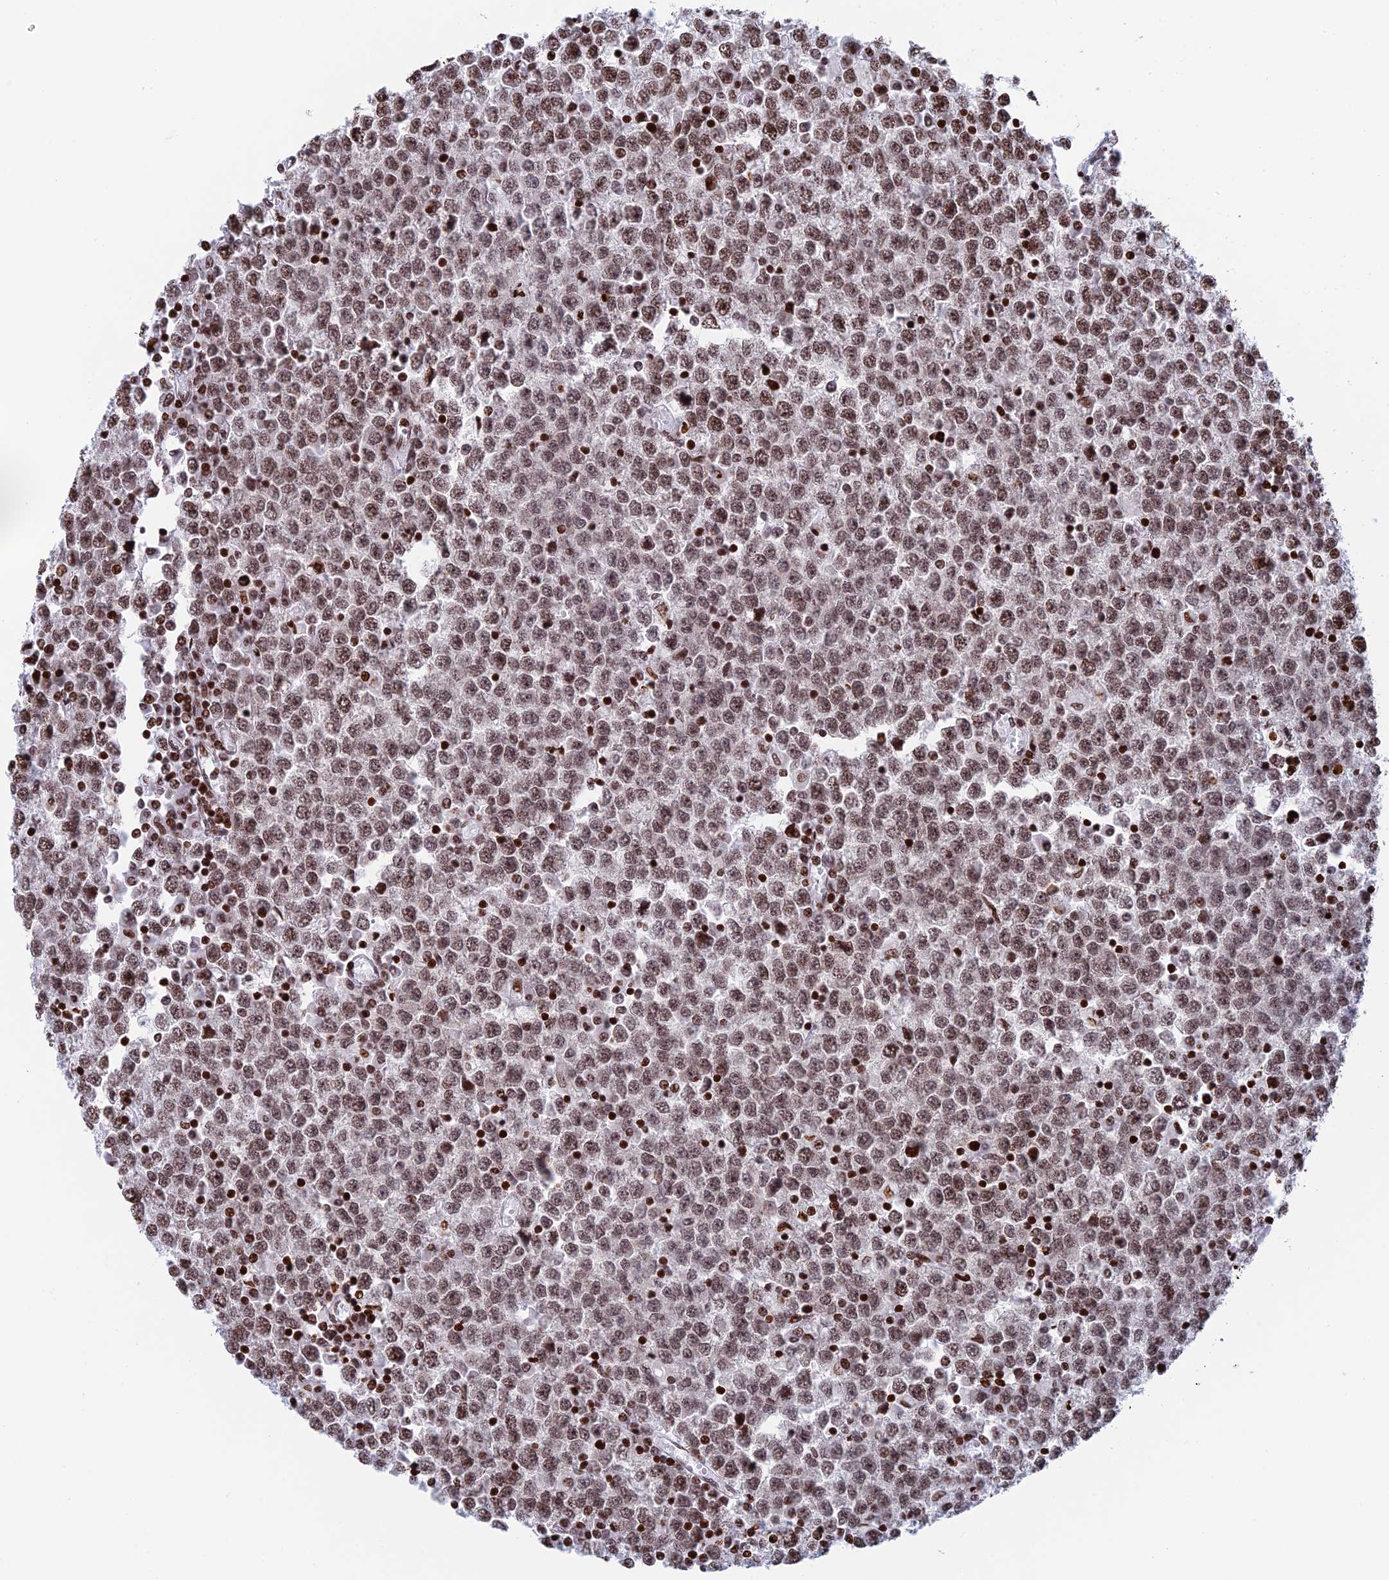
{"staining": {"intensity": "moderate", "quantity": ">75%", "location": "nuclear"}, "tissue": "testis cancer", "cell_type": "Tumor cells", "image_type": "cancer", "snomed": [{"axis": "morphology", "description": "Seminoma, NOS"}, {"axis": "topography", "description": "Testis"}], "caption": "The photomicrograph shows staining of seminoma (testis), revealing moderate nuclear protein positivity (brown color) within tumor cells.", "gene": "RPAP1", "patient": {"sex": "male", "age": 65}}